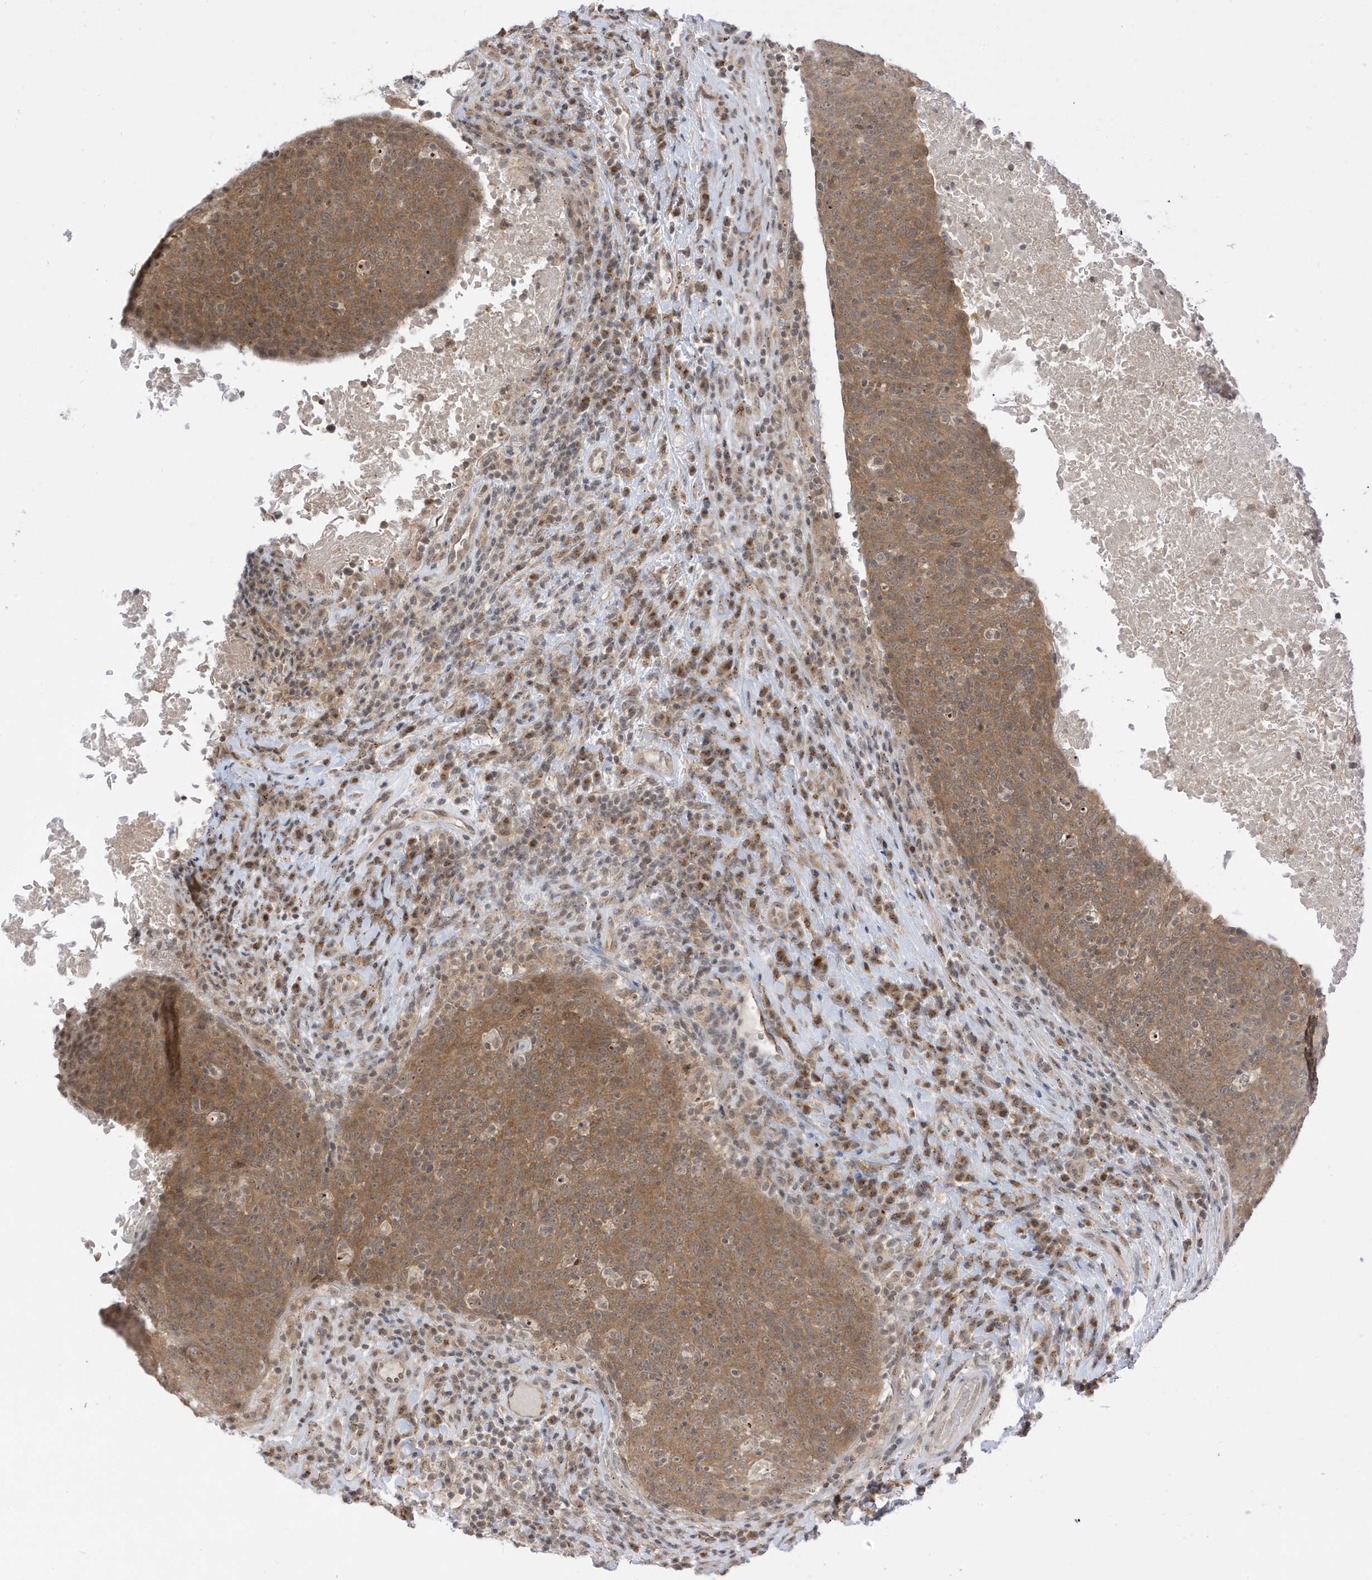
{"staining": {"intensity": "moderate", "quantity": ">75%", "location": "cytoplasmic/membranous"}, "tissue": "head and neck cancer", "cell_type": "Tumor cells", "image_type": "cancer", "snomed": [{"axis": "morphology", "description": "Squamous cell carcinoma, NOS"}, {"axis": "morphology", "description": "Squamous cell carcinoma, metastatic, NOS"}, {"axis": "topography", "description": "Lymph node"}, {"axis": "topography", "description": "Head-Neck"}], "caption": "A micrograph of head and neck cancer stained for a protein reveals moderate cytoplasmic/membranous brown staining in tumor cells.", "gene": "TAB3", "patient": {"sex": "male", "age": 62}}